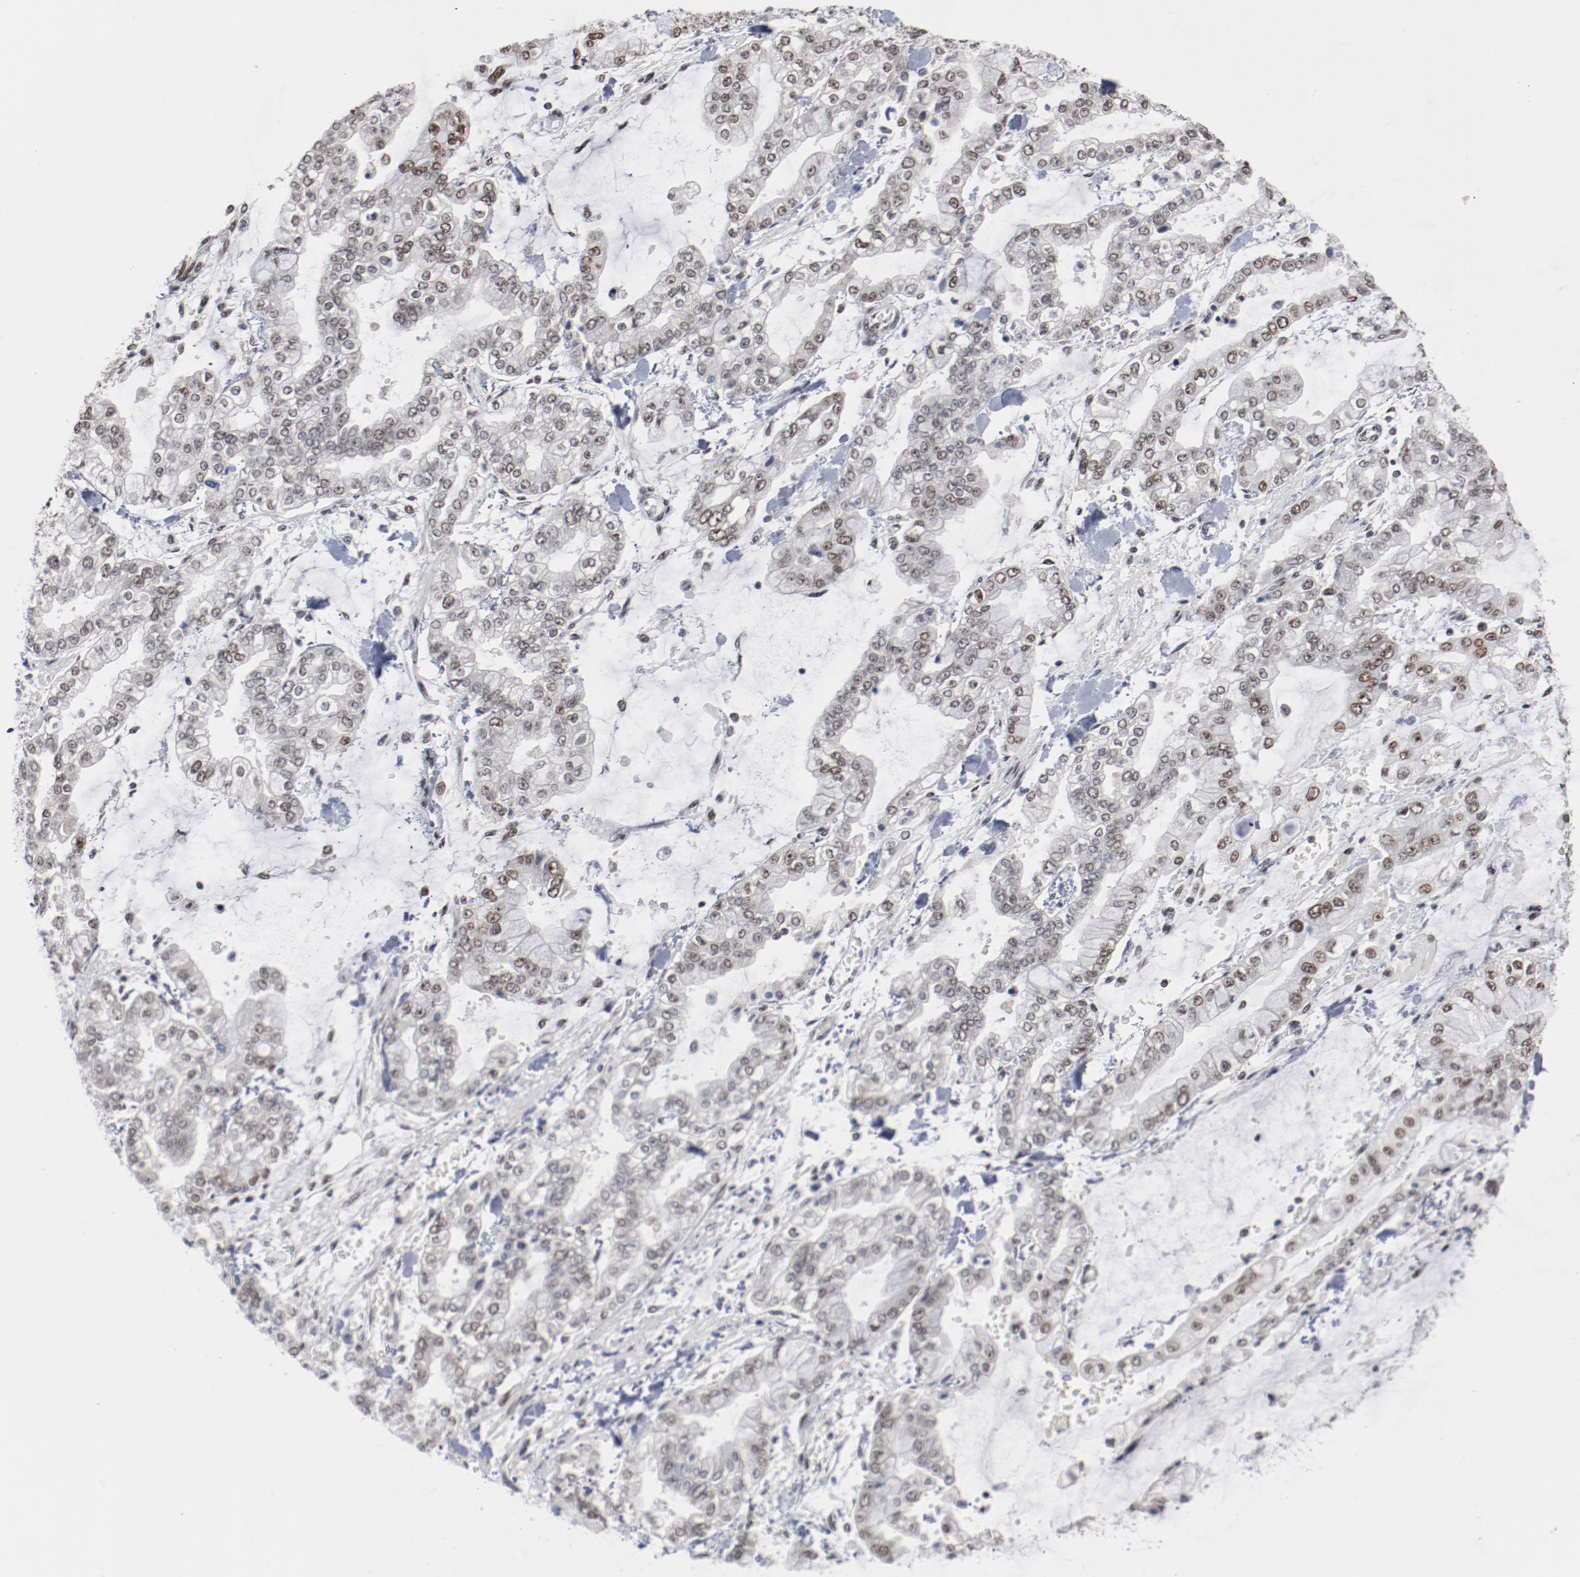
{"staining": {"intensity": "weak", "quantity": "25%-75%", "location": "nuclear"}, "tissue": "stomach cancer", "cell_type": "Tumor cells", "image_type": "cancer", "snomed": [{"axis": "morphology", "description": "Normal tissue, NOS"}, {"axis": "morphology", "description": "Adenocarcinoma, NOS"}, {"axis": "topography", "description": "Stomach, upper"}, {"axis": "topography", "description": "Stomach"}], "caption": "Tumor cells exhibit low levels of weak nuclear expression in about 25%-75% of cells in human stomach cancer.", "gene": "BUB3", "patient": {"sex": "male", "age": 76}}